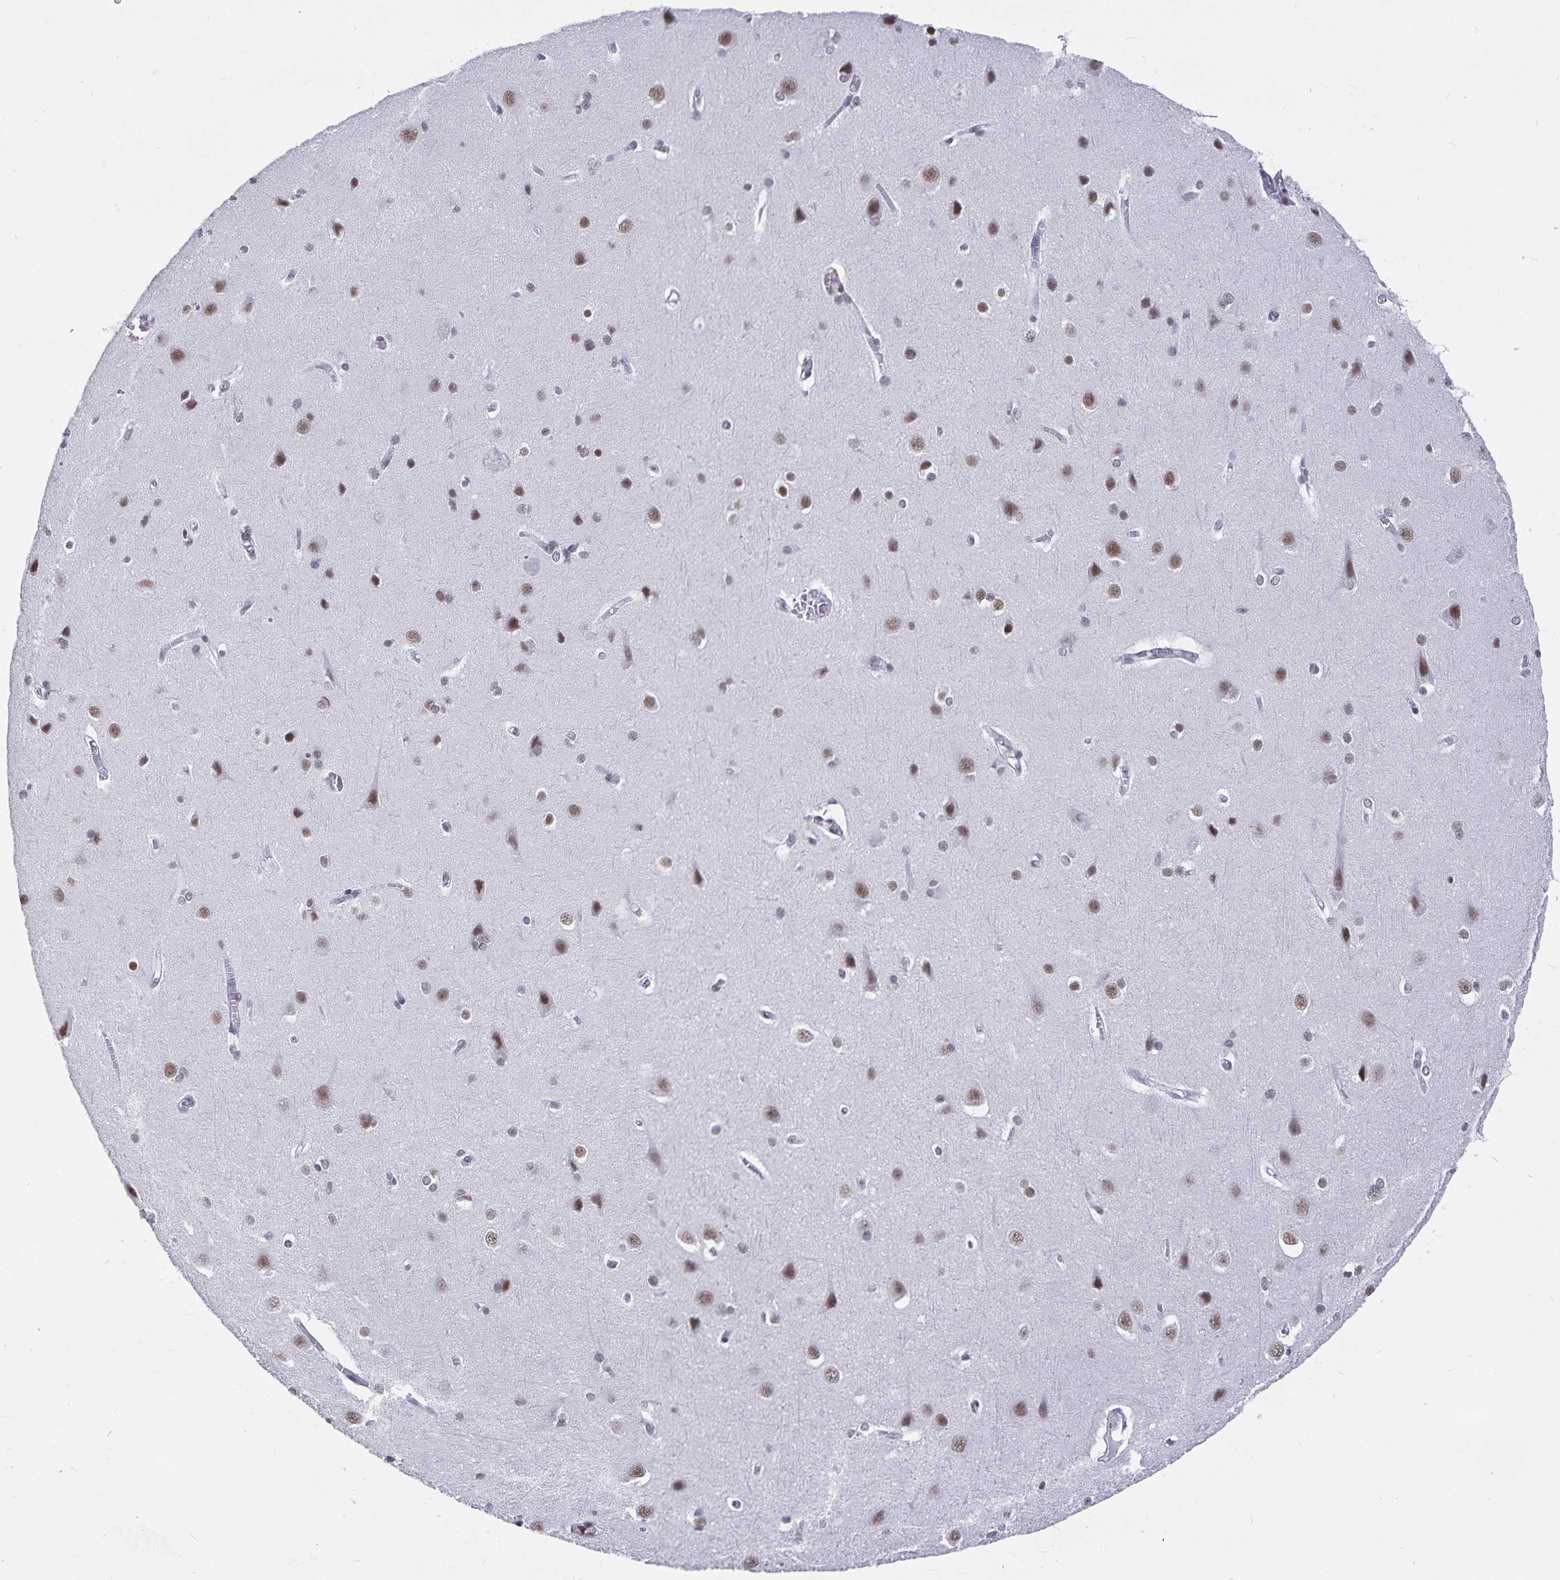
{"staining": {"intensity": "negative", "quantity": "none", "location": "none"}, "tissue": "cerebral cortex", "cell_type": "Endothelial cells", "image_type": "normal", "snomed": [{"axis": "morphology", "description": "Normal tissue, NOS"}, {"axis": "topography", "description": "Cerebral cortex"}], "caption": "High power microscopy photomicrograph of an immunohistochemistry histopathology image of normal cerebral cortex, revealing no significant positivity in endothelial cells. The staining was performed using DAB (3,3'-diaminobenzidine) to visualize the protein expression in brown, while the nuclei were stained in blue with hematoxylin (Magnification: 20x).", "gene": "PBX2", "patient": {"sex": "male", "age": 37}}